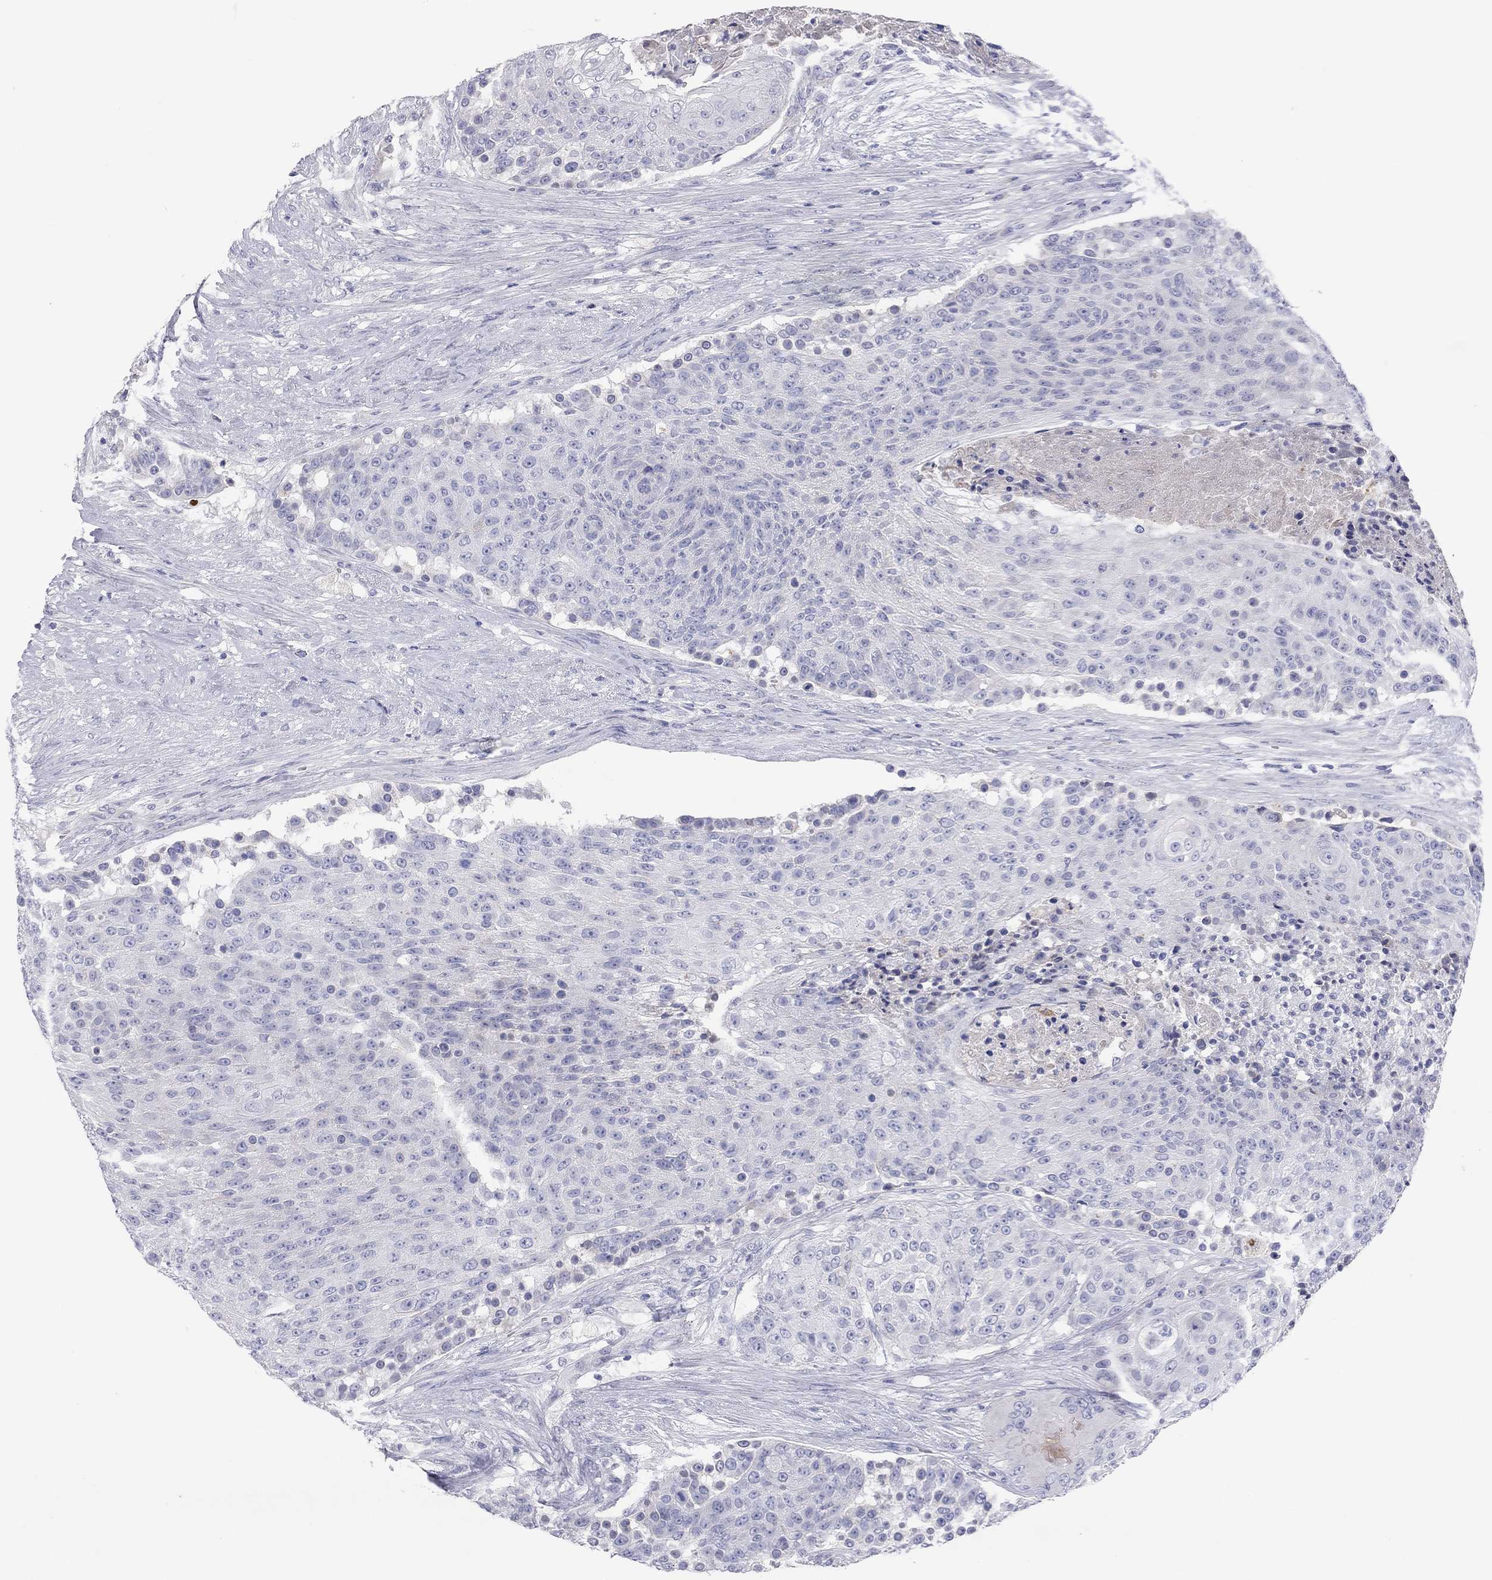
{"staining": {"intensity": "negative", "quantity": "none", "location": "none"}, "tissue": "urothelial cancer", "cell_type": "Tumor cells", "image_type": "cancer", "snomed": [{"axis": "morphology", "description": "Urothelial carcinoma, High grade"}, {"axis": "topography", "description": "Urinary bladder"}], "caption": "Immunohistochemistry micrograph of neoplastic tissue: high-grade urothelial carcinoma stained with DAB demonstrates no significant protein expression in tumor cells. (Brightfield microscopy of DAB (3,3'-diaminobenzidine) IHC at high magnification).", "gene": "ST7L", "patient": {"sex": "female", "age": 63}}